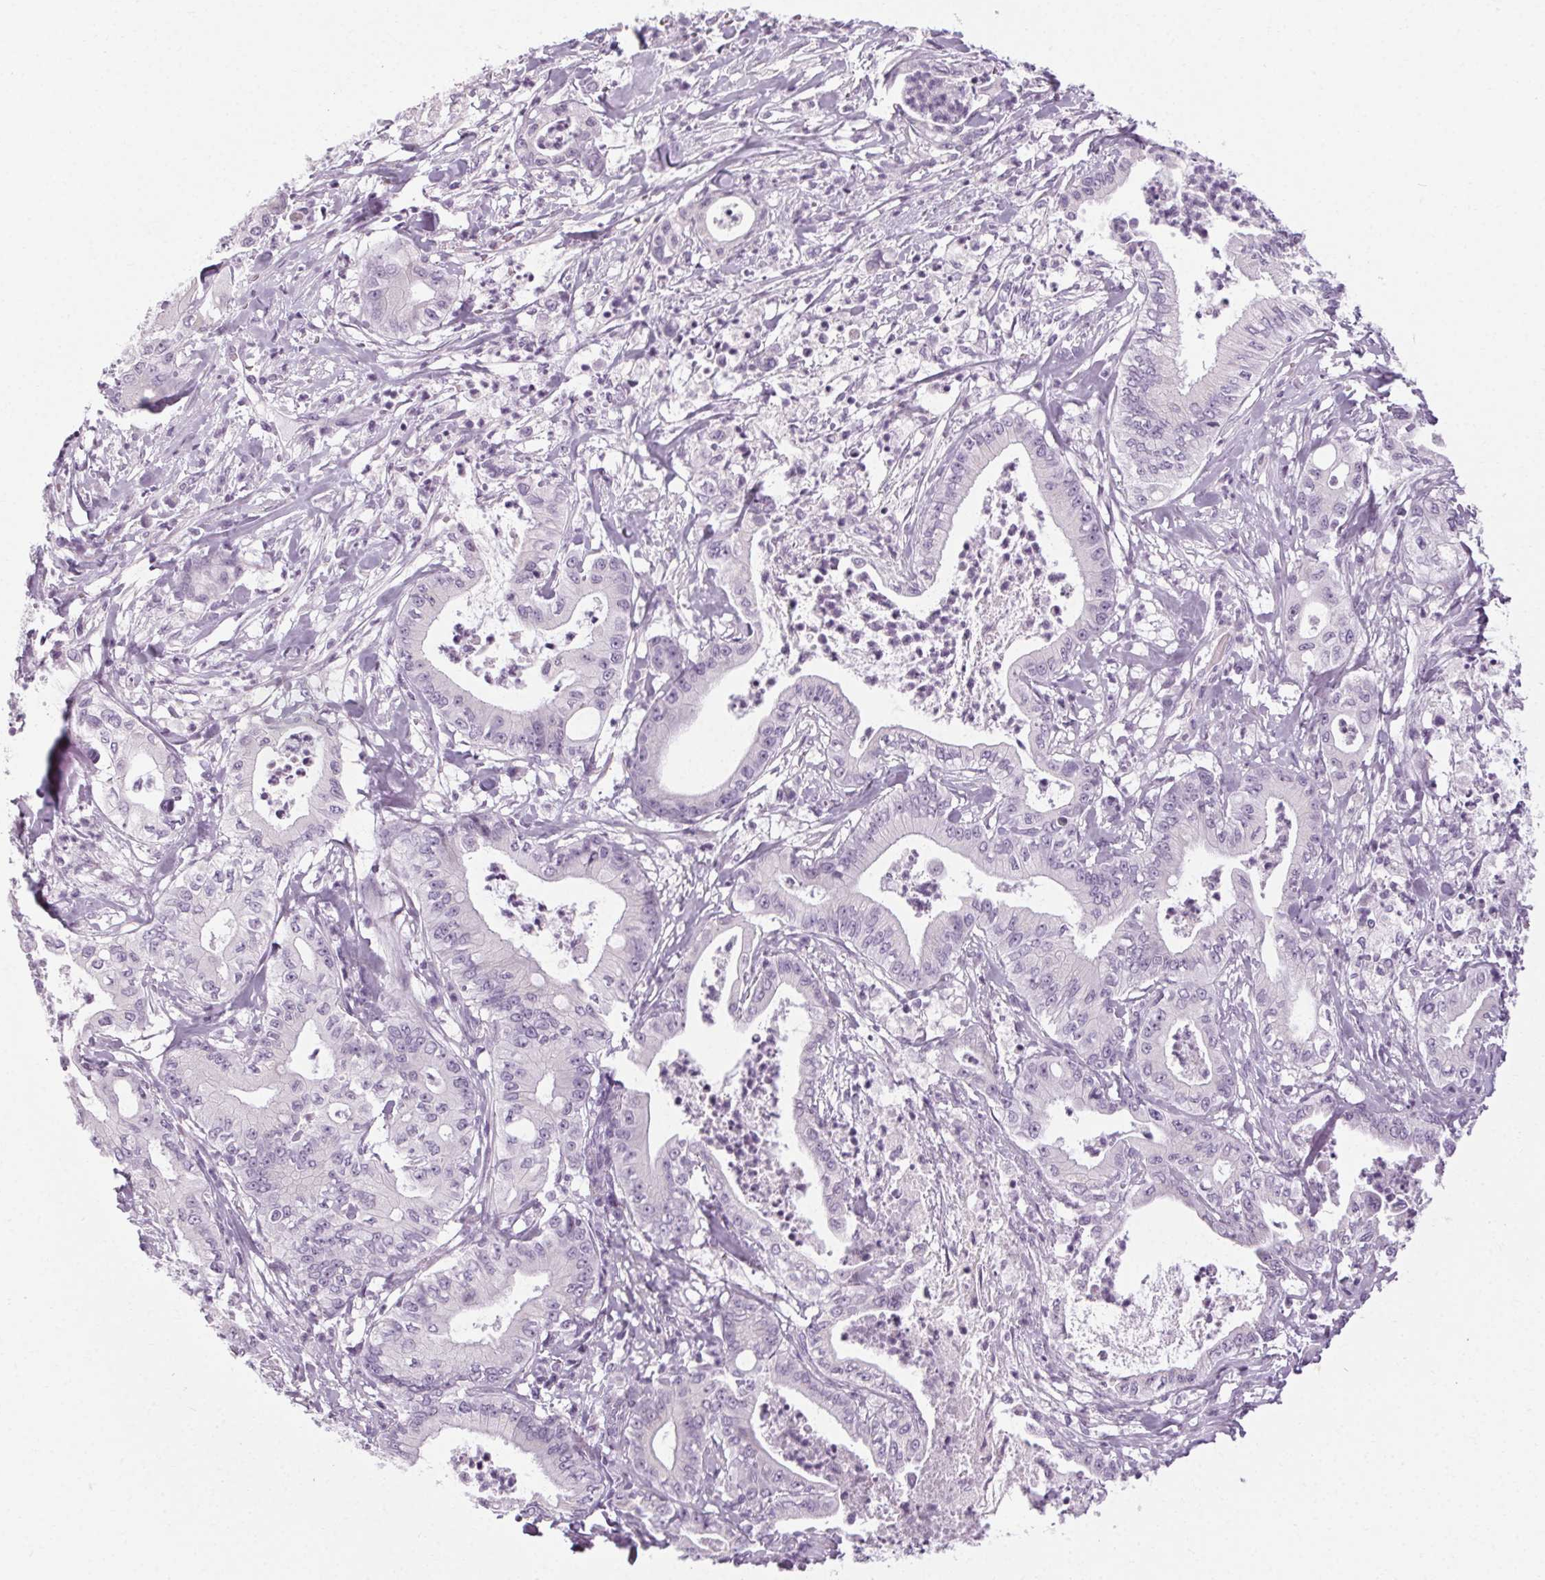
{"staining": {"intensity": "negative", "quantity": "none", "location": "none"}, "tissue": "pancreatic cancer", "cell_type": "Tumor cells", "image_type": "cancer", "snomed": [{"axis": "morphology", "description": "Adenocarcinoma, NOS"}, {"axis": "topography", "description": "Pancreas"}], "caption": "High power microscopy micrograph of an immunohistochemistry (IHC) photomicrograph of pancreatic cancer (adenocarcinoma), revealing no significant positivity in tumor cells.", "gene": "POMC", "patient": {"sex": "male", "age": 71}}